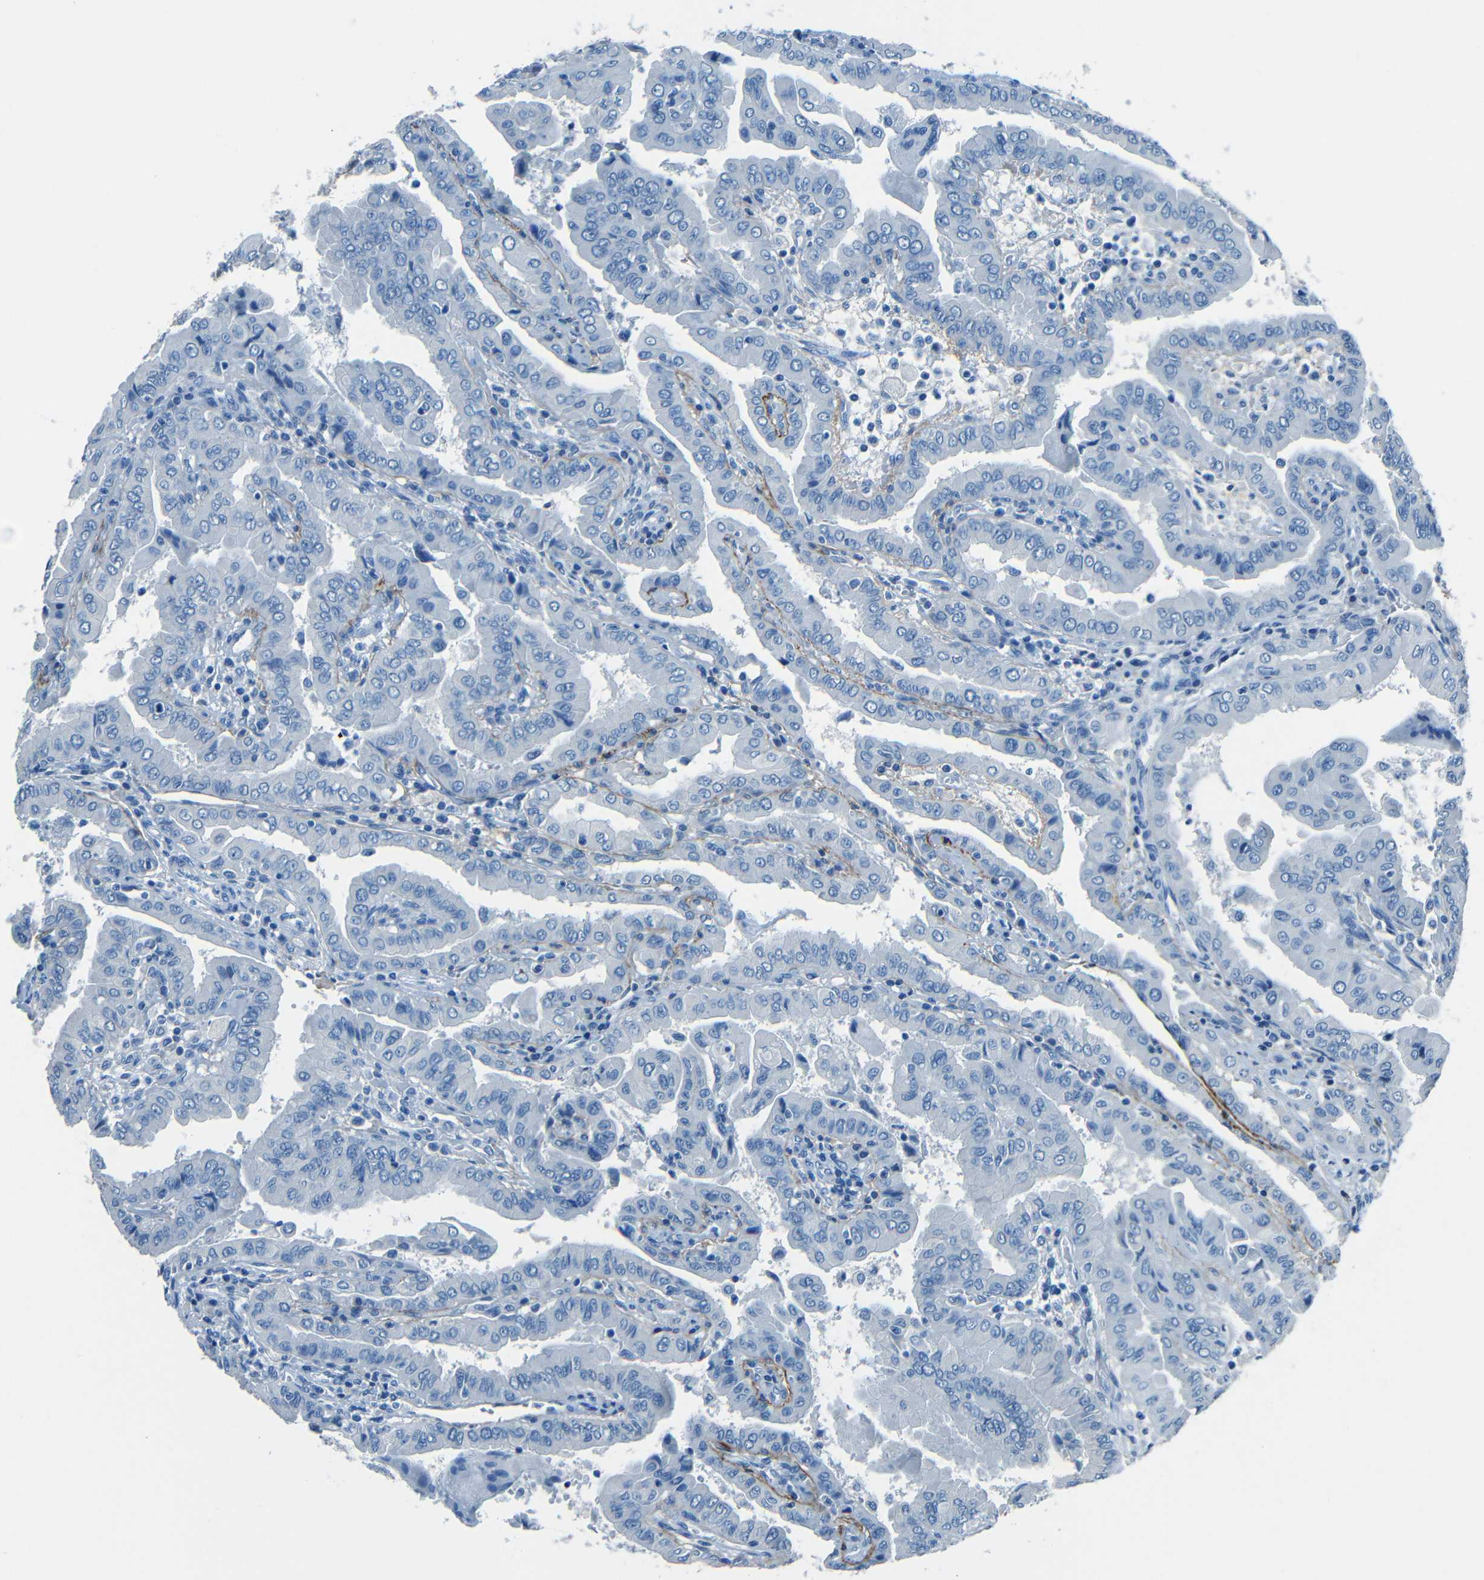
{"staining": {"intensity": "negative", "quantity": "none", "location": "none"}, "tissue": "thyroid cancer", "cell_type": "Tumor cells", "image_type": "cancer", "snomed": [{"axis": "morphology", "description": "Papillary adenocarcinoma, NOS"}, {"axis": "topography", "description": "Thyroid gland"}], "caption": "There is no significant expression in tumor cells of thyroid papillary adenocarcinoma.", "gene": "FBN2", "patient": {"sex": "male", "age": 33}}